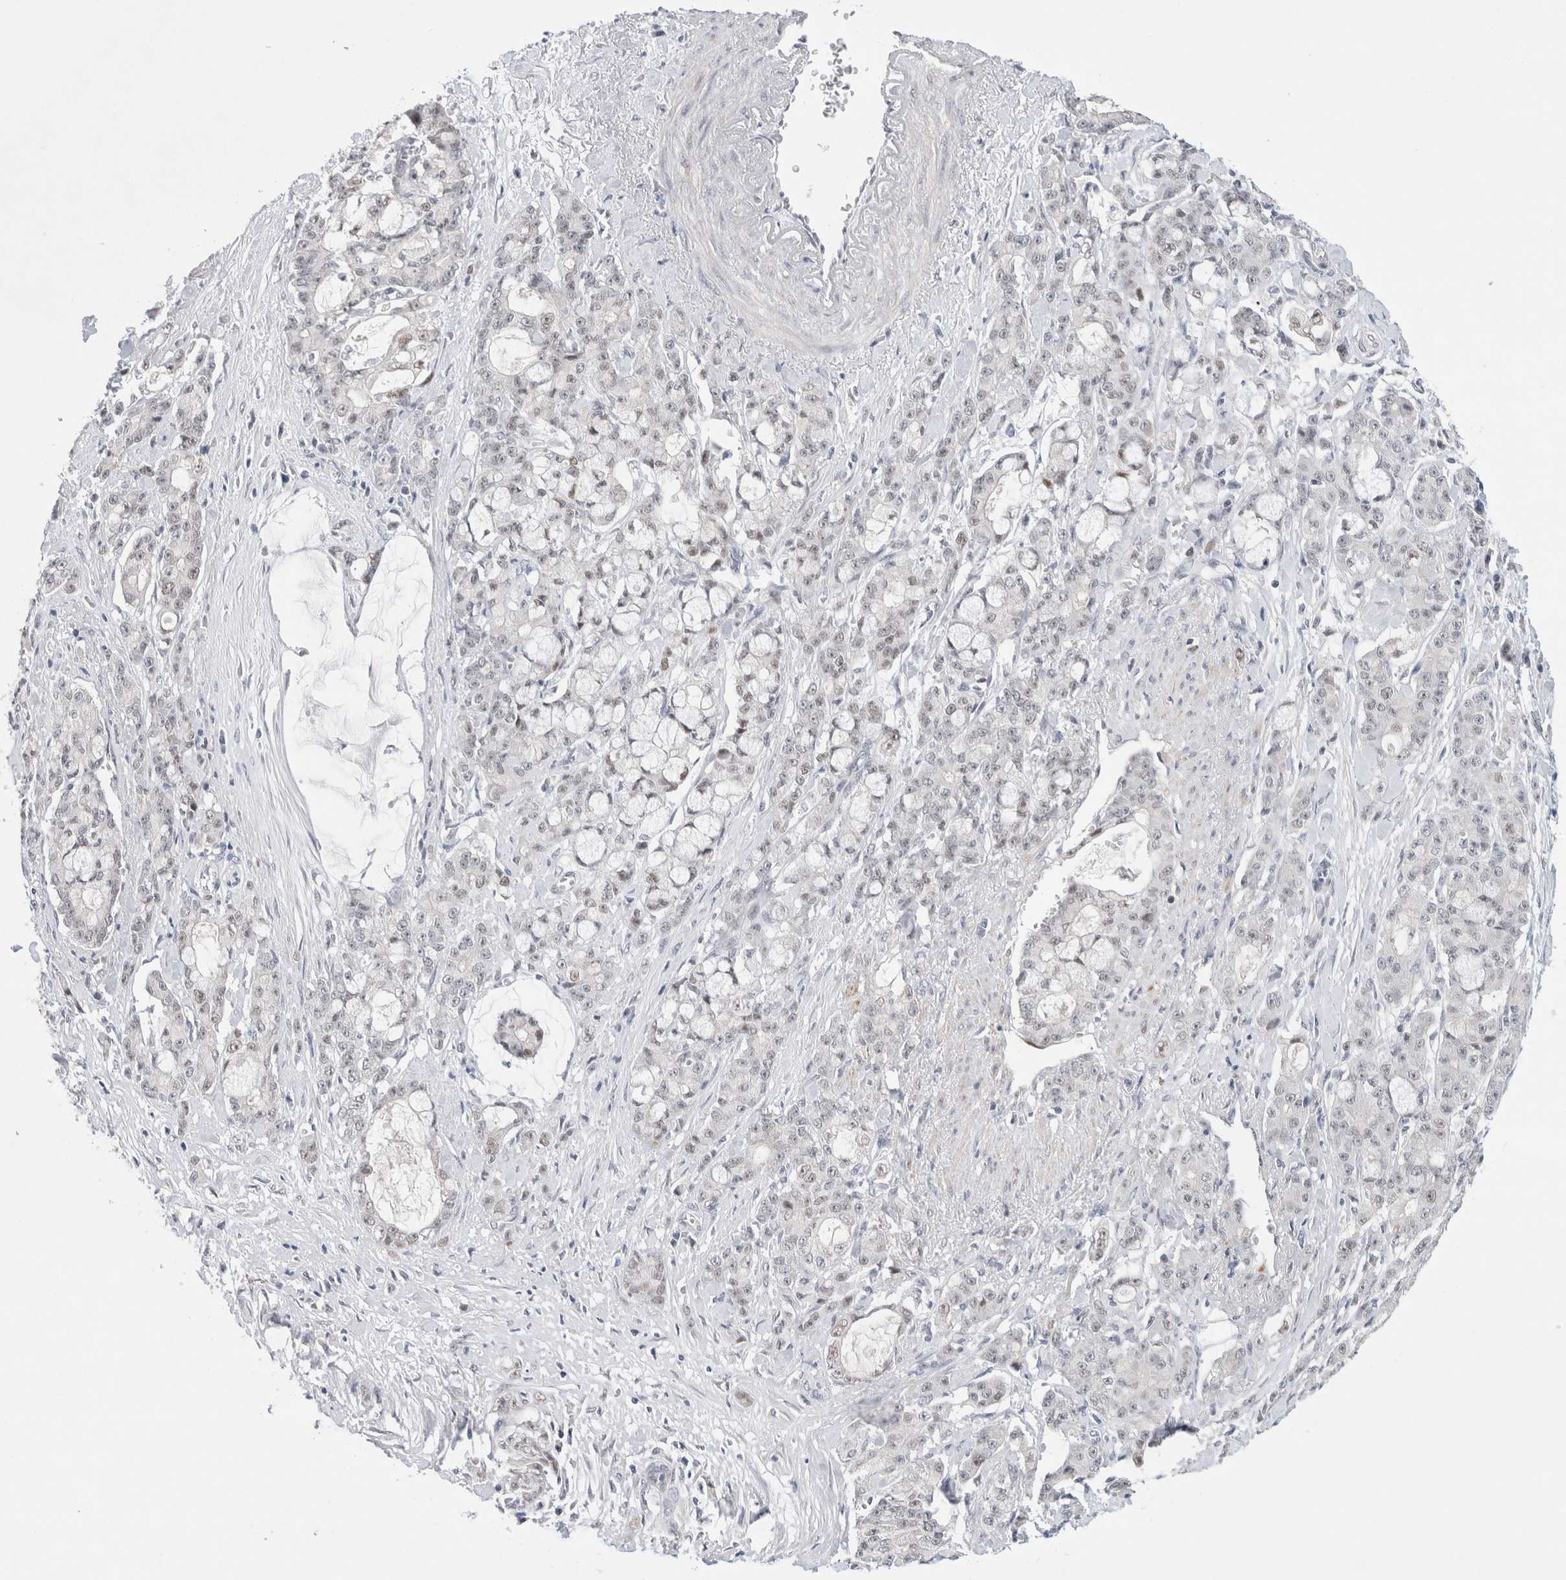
{"staining": {"intensity": "negative", "quantity": "none", "location": "none"}, "tissue": "pancreatic cancer", "cell_type": "Tumor cells", "image_type": "cancer", "snomed": [{"axis": "morphology", "description": "Adenocarcinoma, NOS"}, {"axis": "topography", "description": "Pancreas"}], "caption": "This photomicrograph is of adenocarcinoma (pancreatic) stained with immunohistochemistry to label a protein in brown with the nuclei are counter-stained blue. There is no staining in tumor cells.", "gene": "KNL1", "patient": {"sex": "female", "age": 73}}